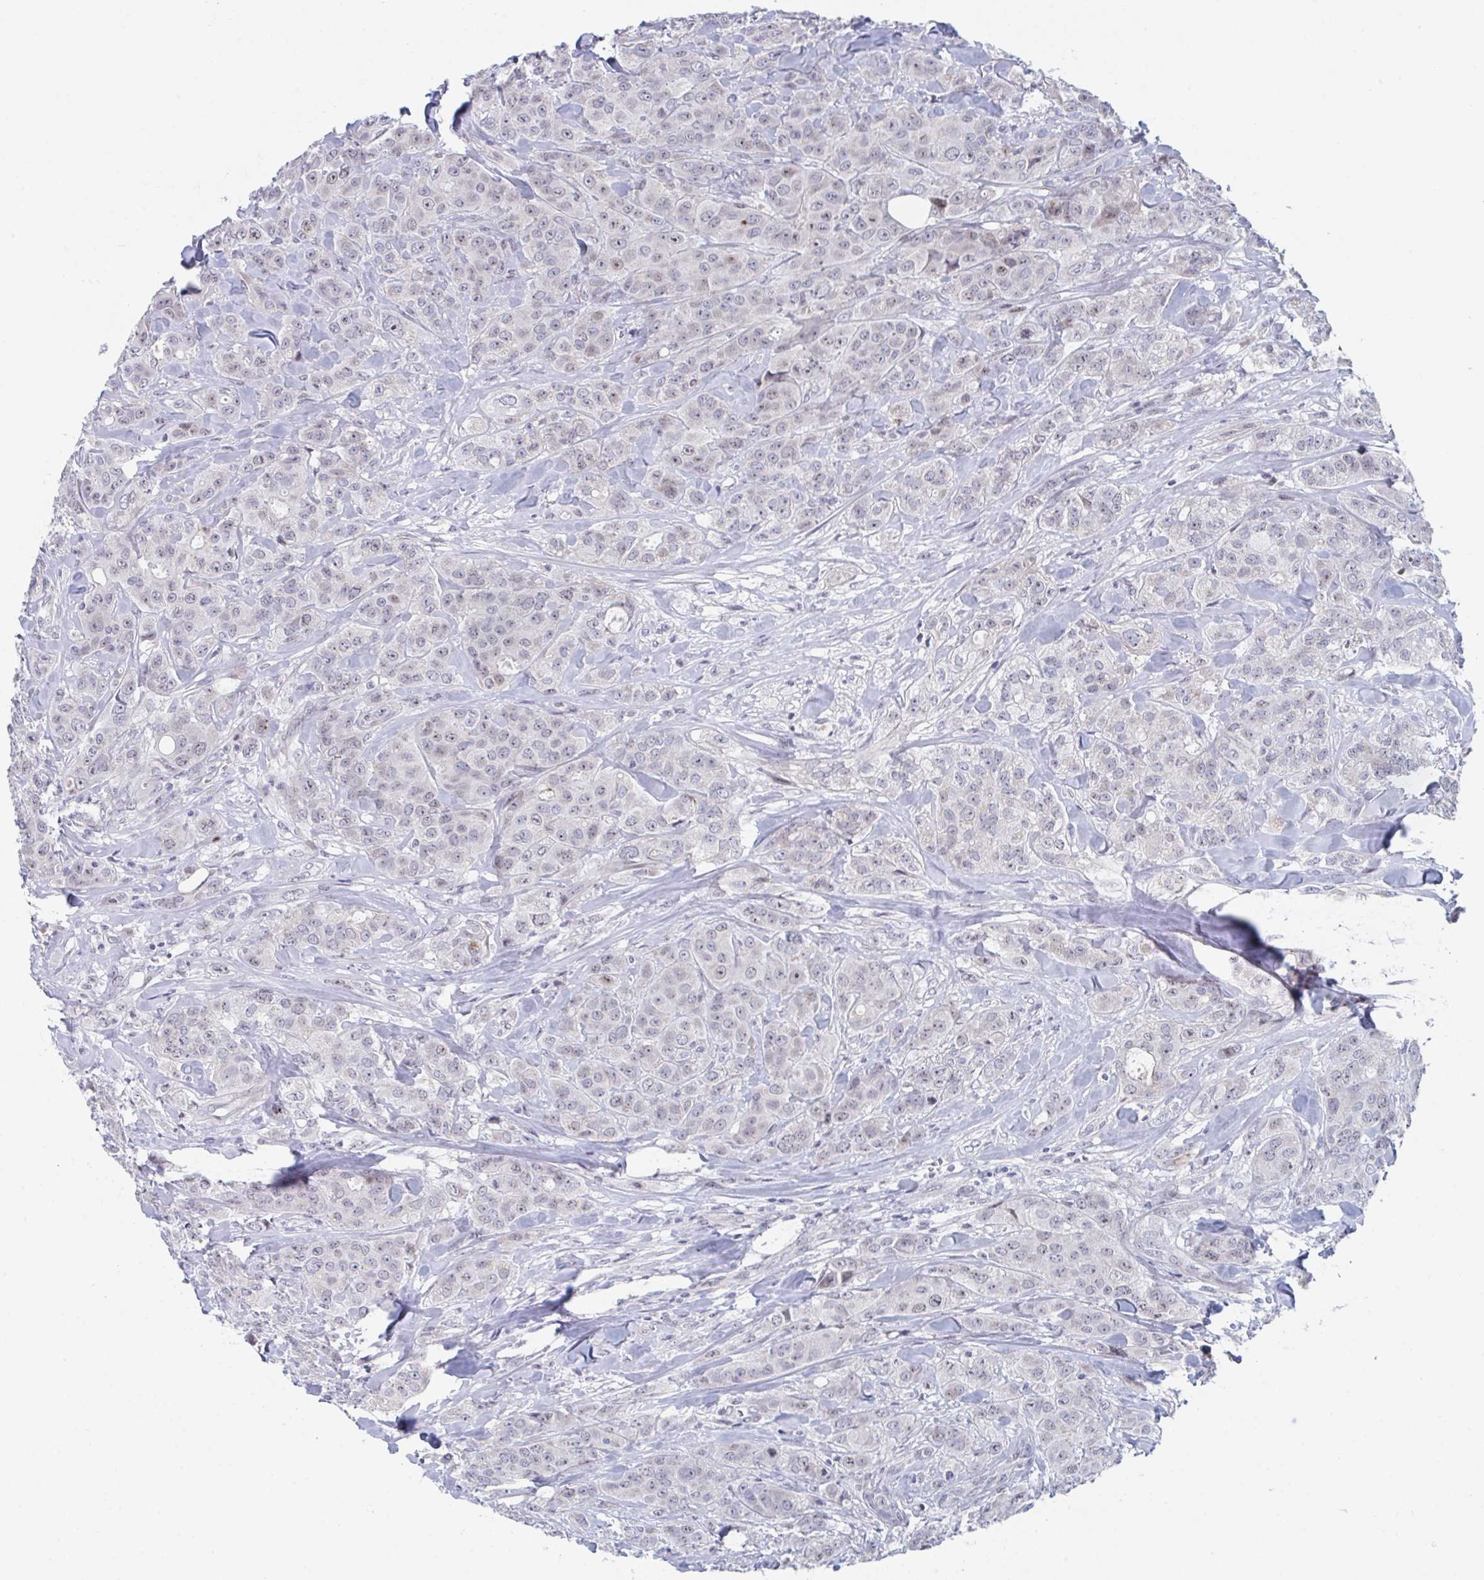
{"staining": {"intensity": "weak", "quantity": ">75%", "location": "nuclear"}, "tissue": "breast cancer", "cell_type": "Tumor cells", "image_type": "cancer", "snomed": [{"axis": "morphology", "description": "Normal tissue, NOS"}, {"axis": "morphology", "description": "Duct carcinoma"}, {"axis": "topography", "description": "Breast"}], "caption": "The micrograph shows staining of invasive ductal carcinoma (breast), revealing weak nuclear protein staining (brown color) within tumor cells.", "gene": "CENPT", "patient": {"sex": "female", "age": 43}}